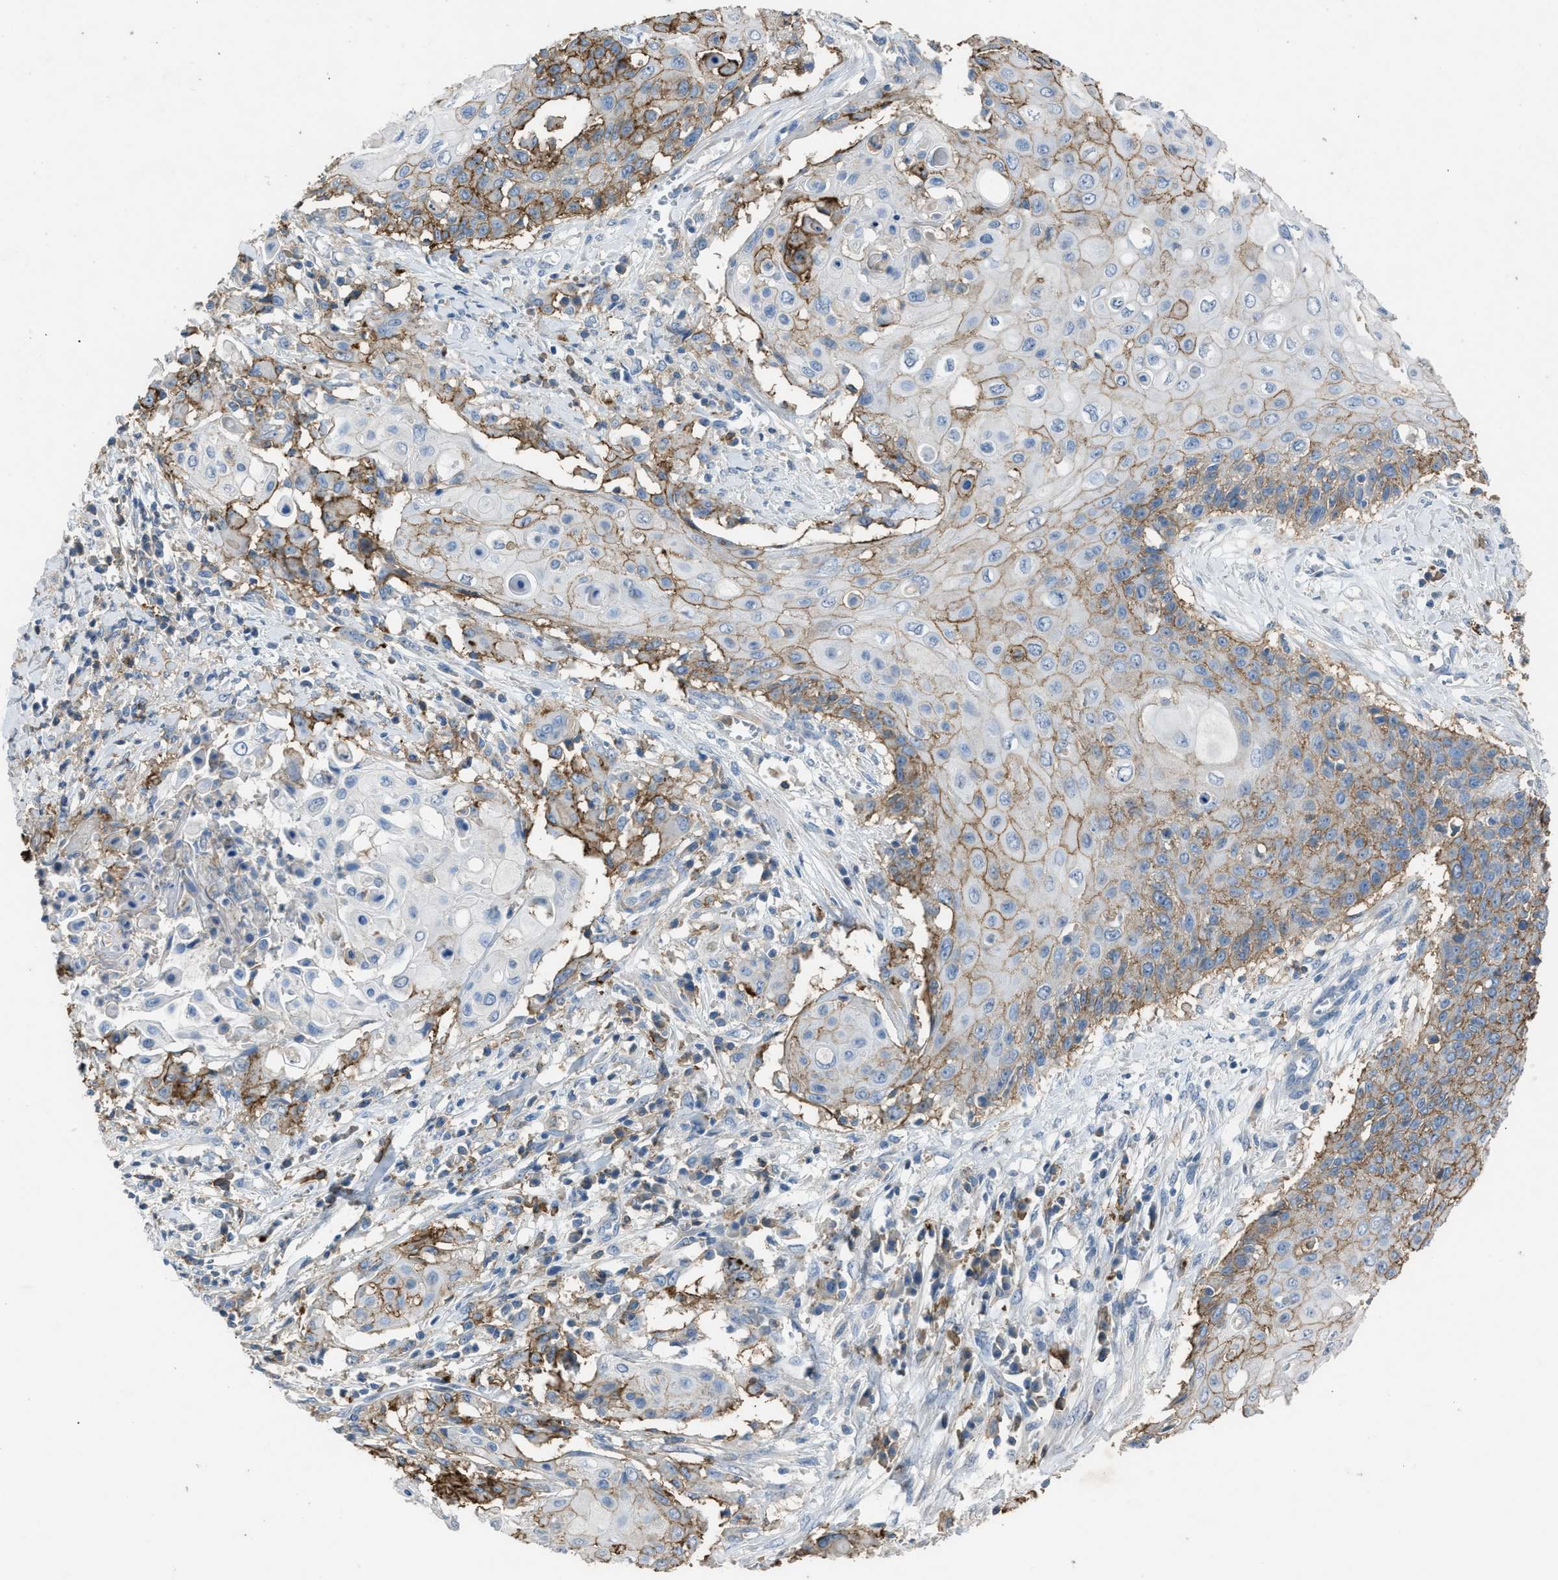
{"staining": {"intensity": "moderate", "quantity": ">75%", "location": "cytoplasmic/membranous"}, "tissue": "cervical cancer", "cell_type": "Tumor cells", "image_type": "cancer", "snomed": [{"axis": "morphology", "description": "Squamous cell carcinoma, NOS"}, {"axis": "topography", "description": "Cervix"}], "caption": "Immunohistochemistry (IHC) (DAB) staining of cervical cancer shows moderate cytoplasmic/membranous protein staining in approximately >75% of tumor cells.", "gene": "OR51E1", "patient": {"sex": "female", "age": 39}}